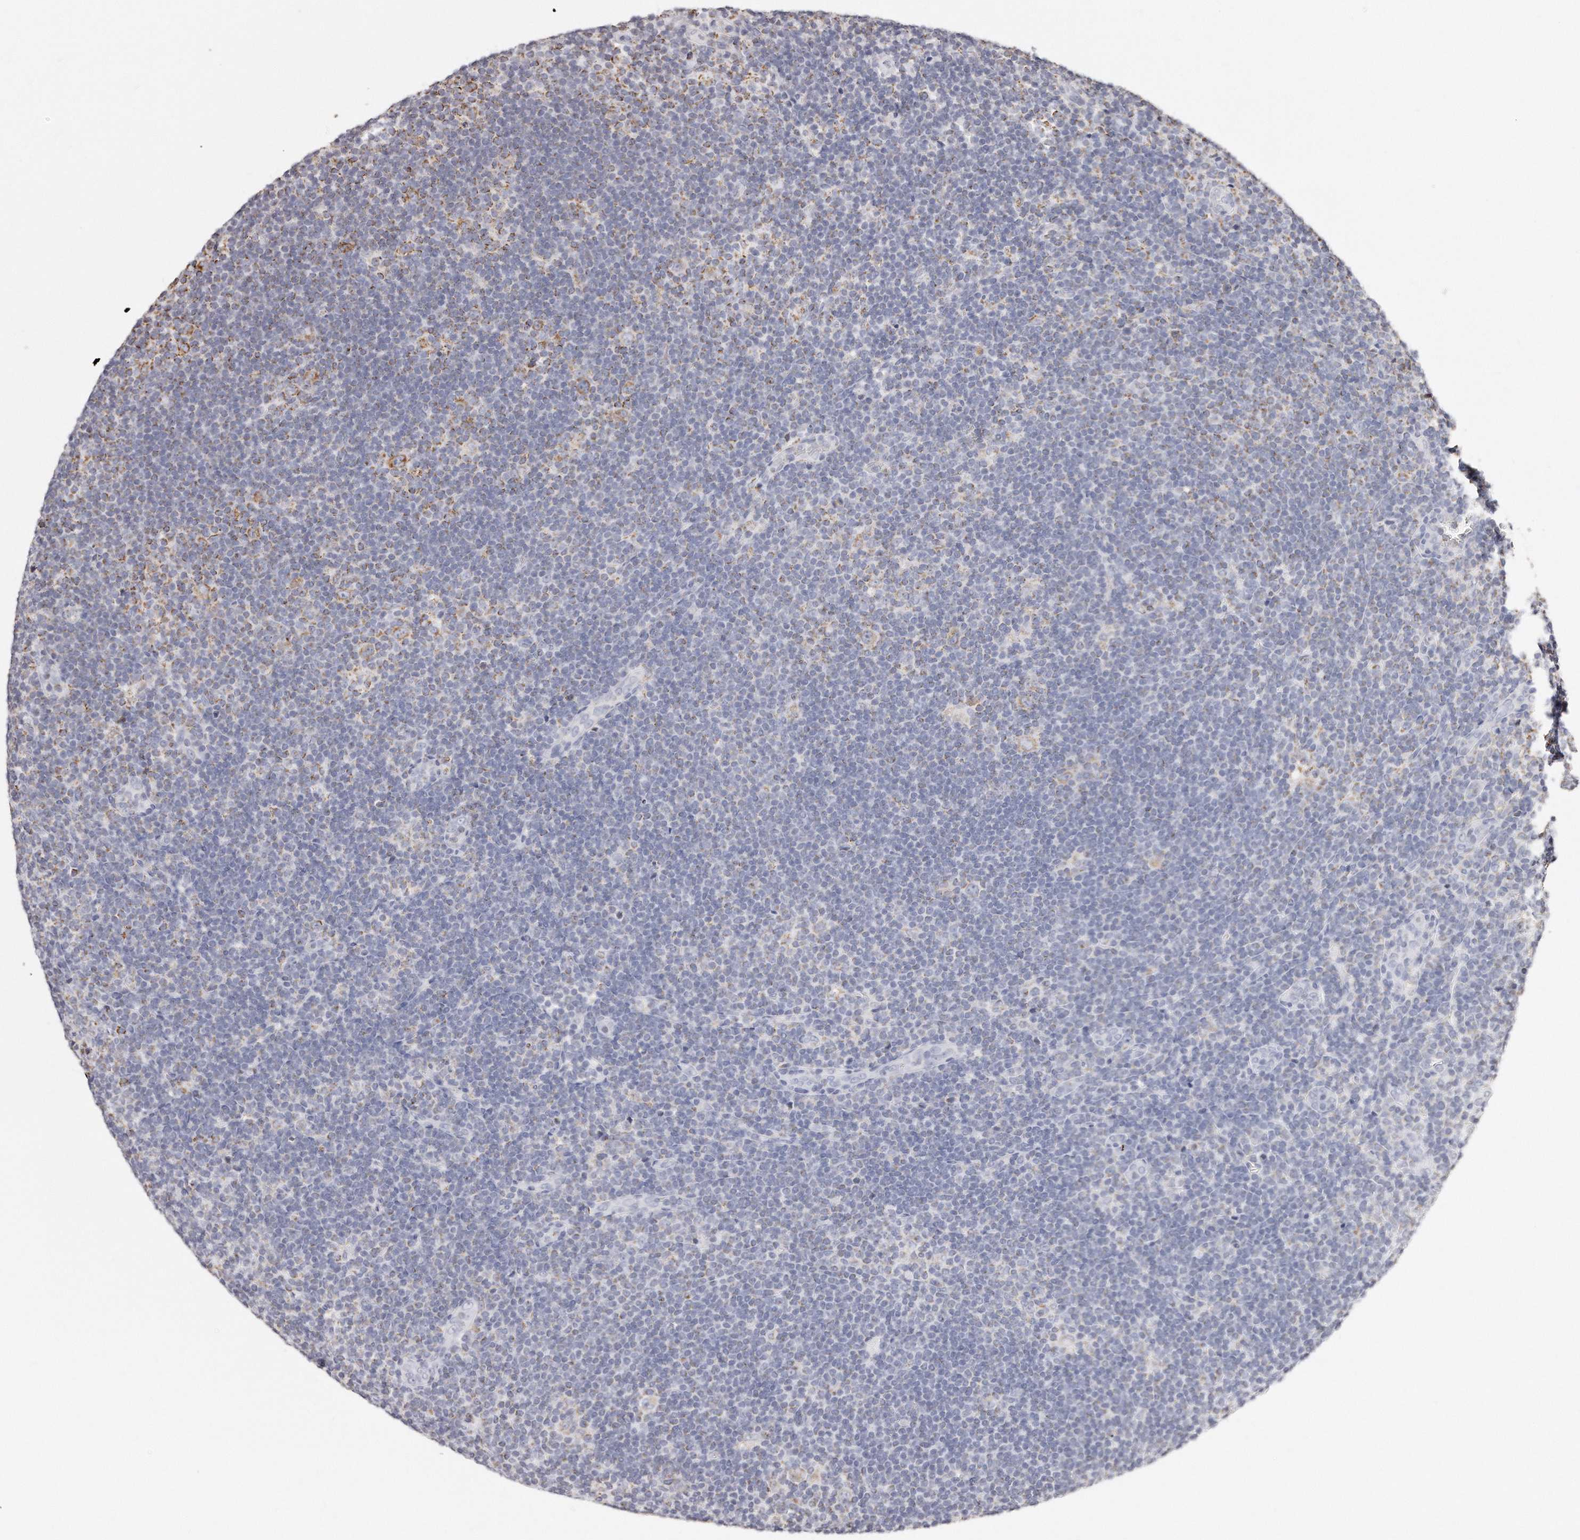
{"staining": {"intensity": "weak", "quantity": "25%-75%", "location": "cytoplasmic/membranous"}, "tissue": "lymphoma", "cell_type": "Tumor cells", "image_type": "cancer", "snomed": [{"axis": "morphology", "description": "Hodgkin's disease, NOS"}, {"axis": "topography", "description": "Lymph node"}], "caption": "Human lymphoma stained with a brown dye shows weak cytoplasmic/membranous positive positivity in about 25%-75% of tumor cells.", "gene": "RTKN", "patient": {"sex": "female", "age": 57}}